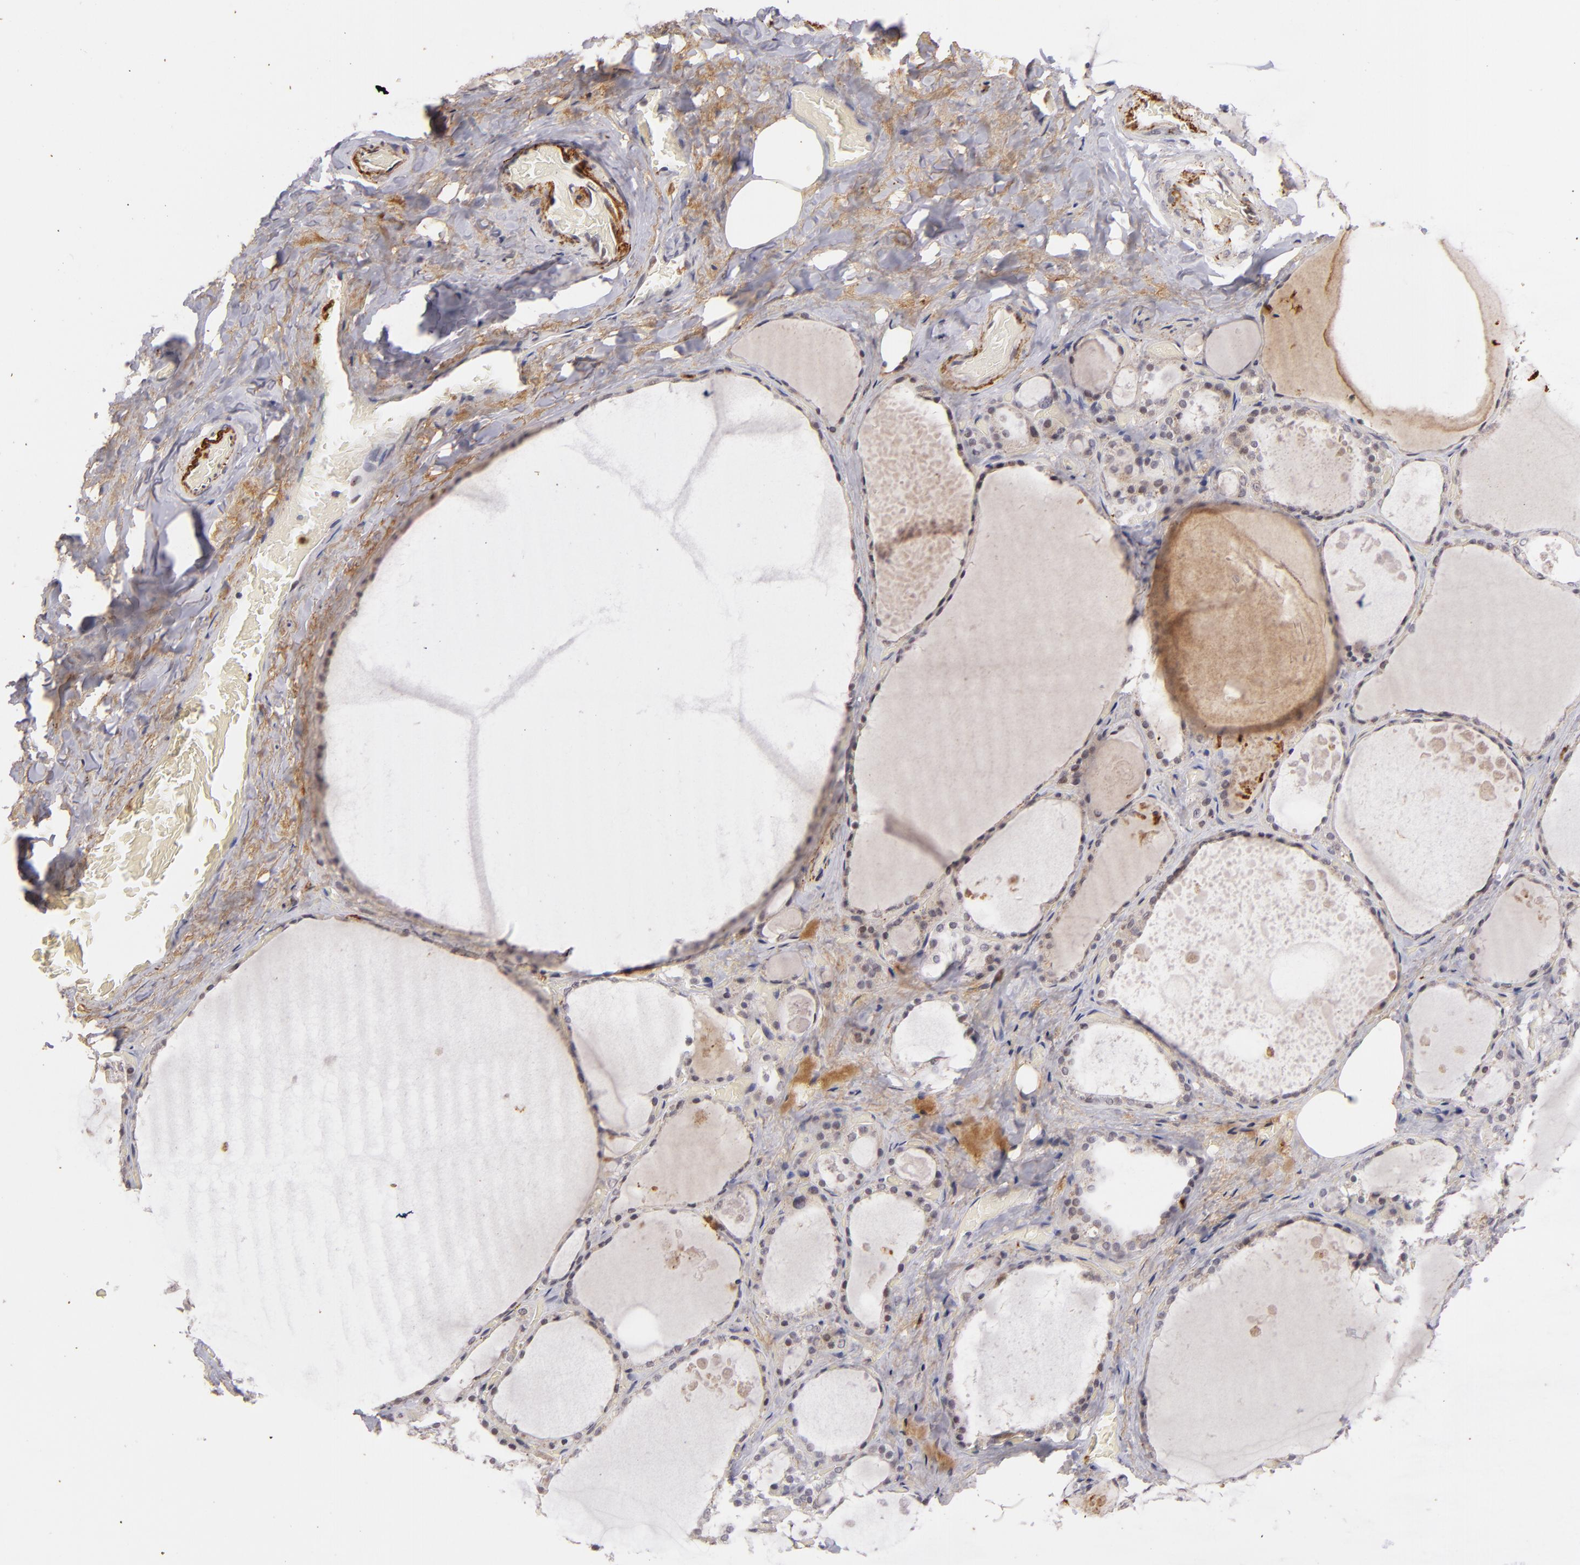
{"staining": {"intensity": "negative", "quantity": "none", "location": "none"}, "tissue": "thyroid gland", "cell_type": "Glandular cells", "image_type": "normal", "snomed": [{"axis": "morphology", "description": "Normal tissue, NOS"}, {"axis": "topography", "description": "Thyroid gland"}], "caption": "A photomicrograph of human thyroid gland is negative for staining in glandular cells. Brightfield microscopy of IHC stained with DAB (3,3'-diaminobenzidine) (brown) and hematoxylin (blue), captured at high magnification.", "gene": "RXRG", "patient": {"sex": "male", "age": 61}}